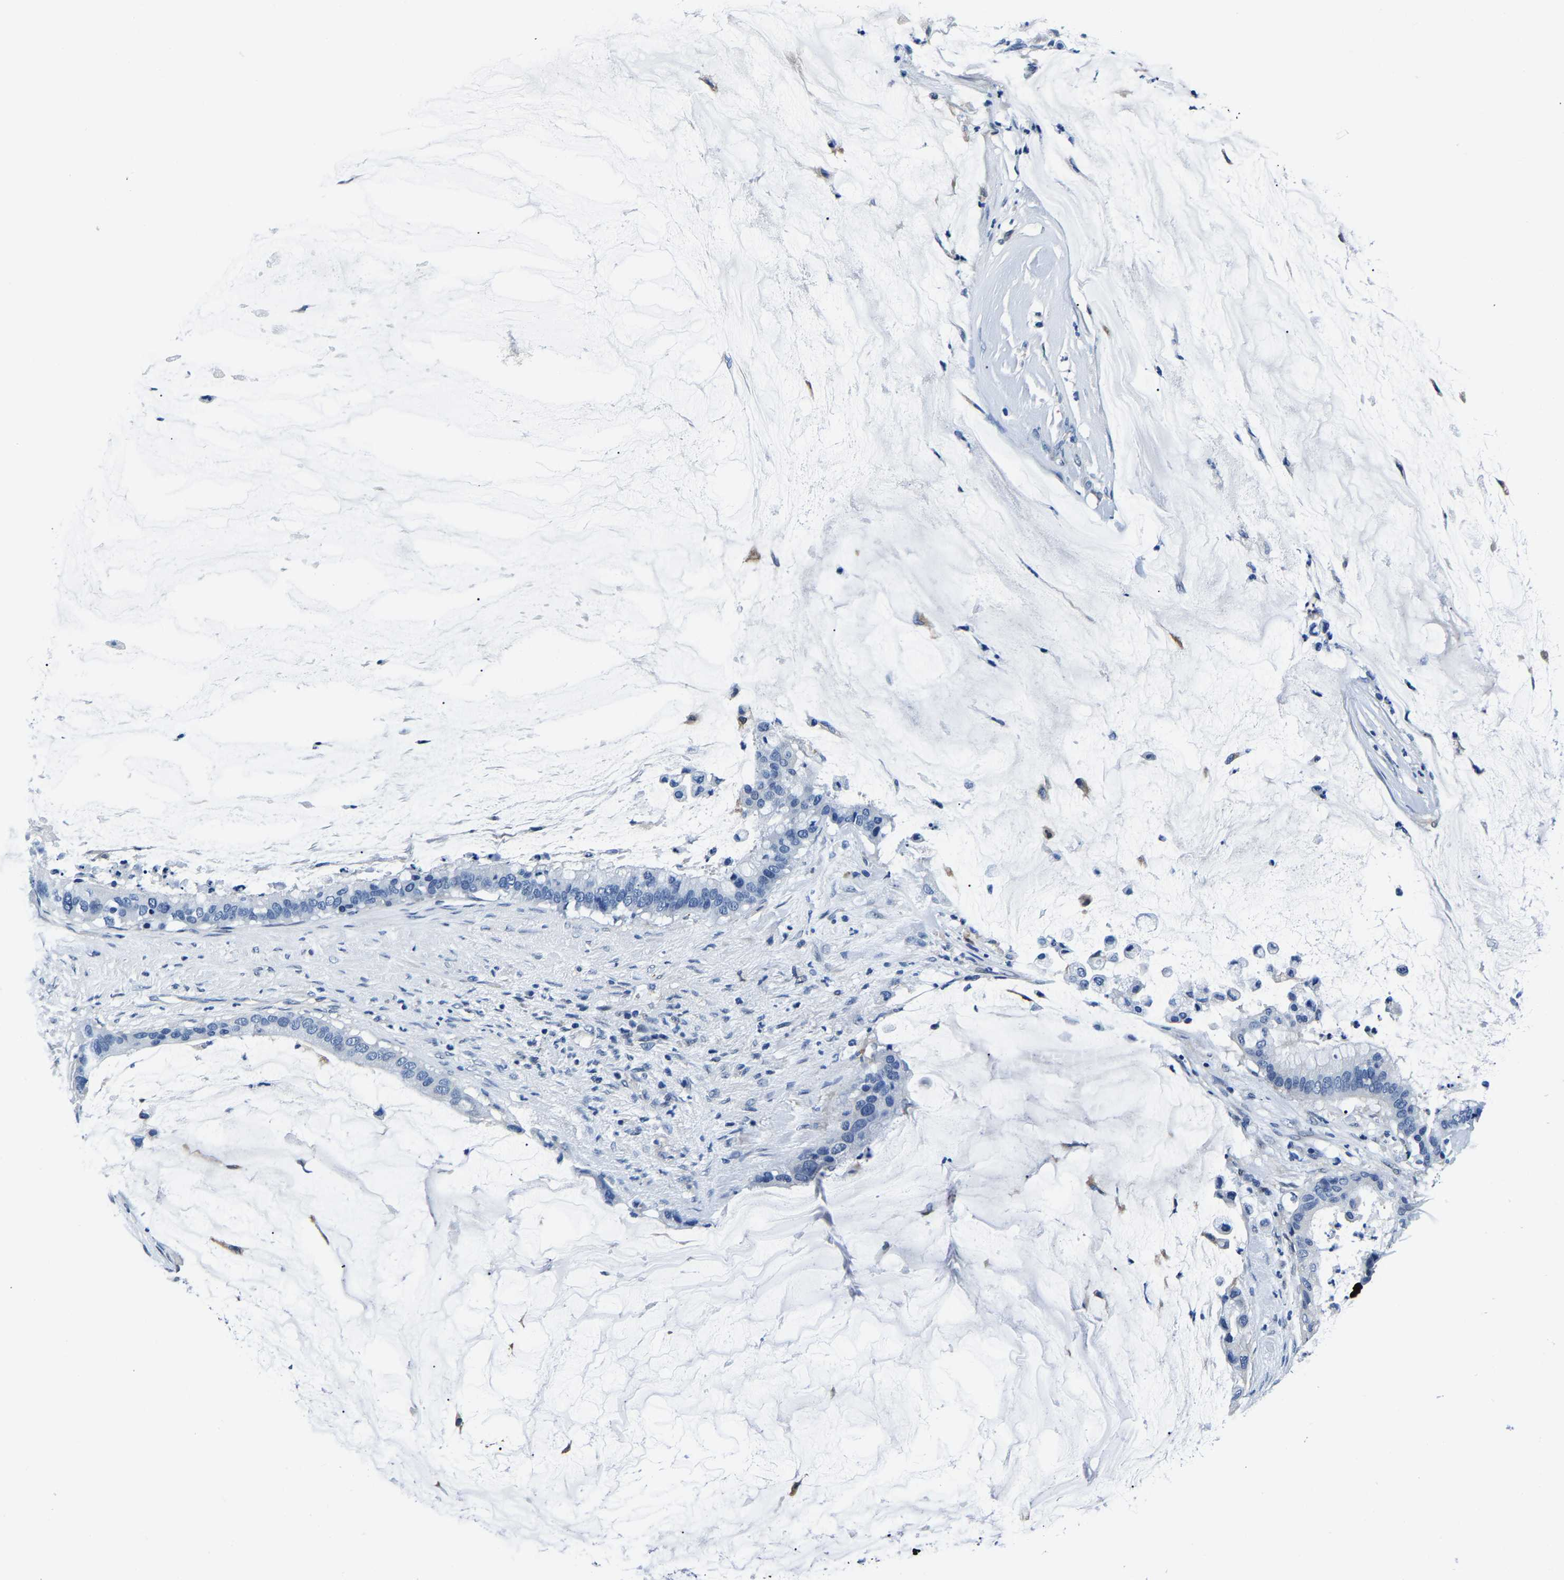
{"staining": {"intensity": "negative", "quantity": "none", "location": "none"}, "tissue": "pancreatic cancer", "cell_type": "Tumor cells", "image_type": "cancer", "snomed": [{"axis": "morphology", "description": "Adenocarcinoma, NOS"}, {"axis": "topography", "description": "Pancreas"}], "caption": "The photomicrograph displays no significant positivity in tumor cells of pancreatic adenocarcinoma. (Immunohistochemistry (ihc), brightfield microscopy, high magnification).", "gene": "ACO1", "patient": {"sex": "male", "age": 41}}